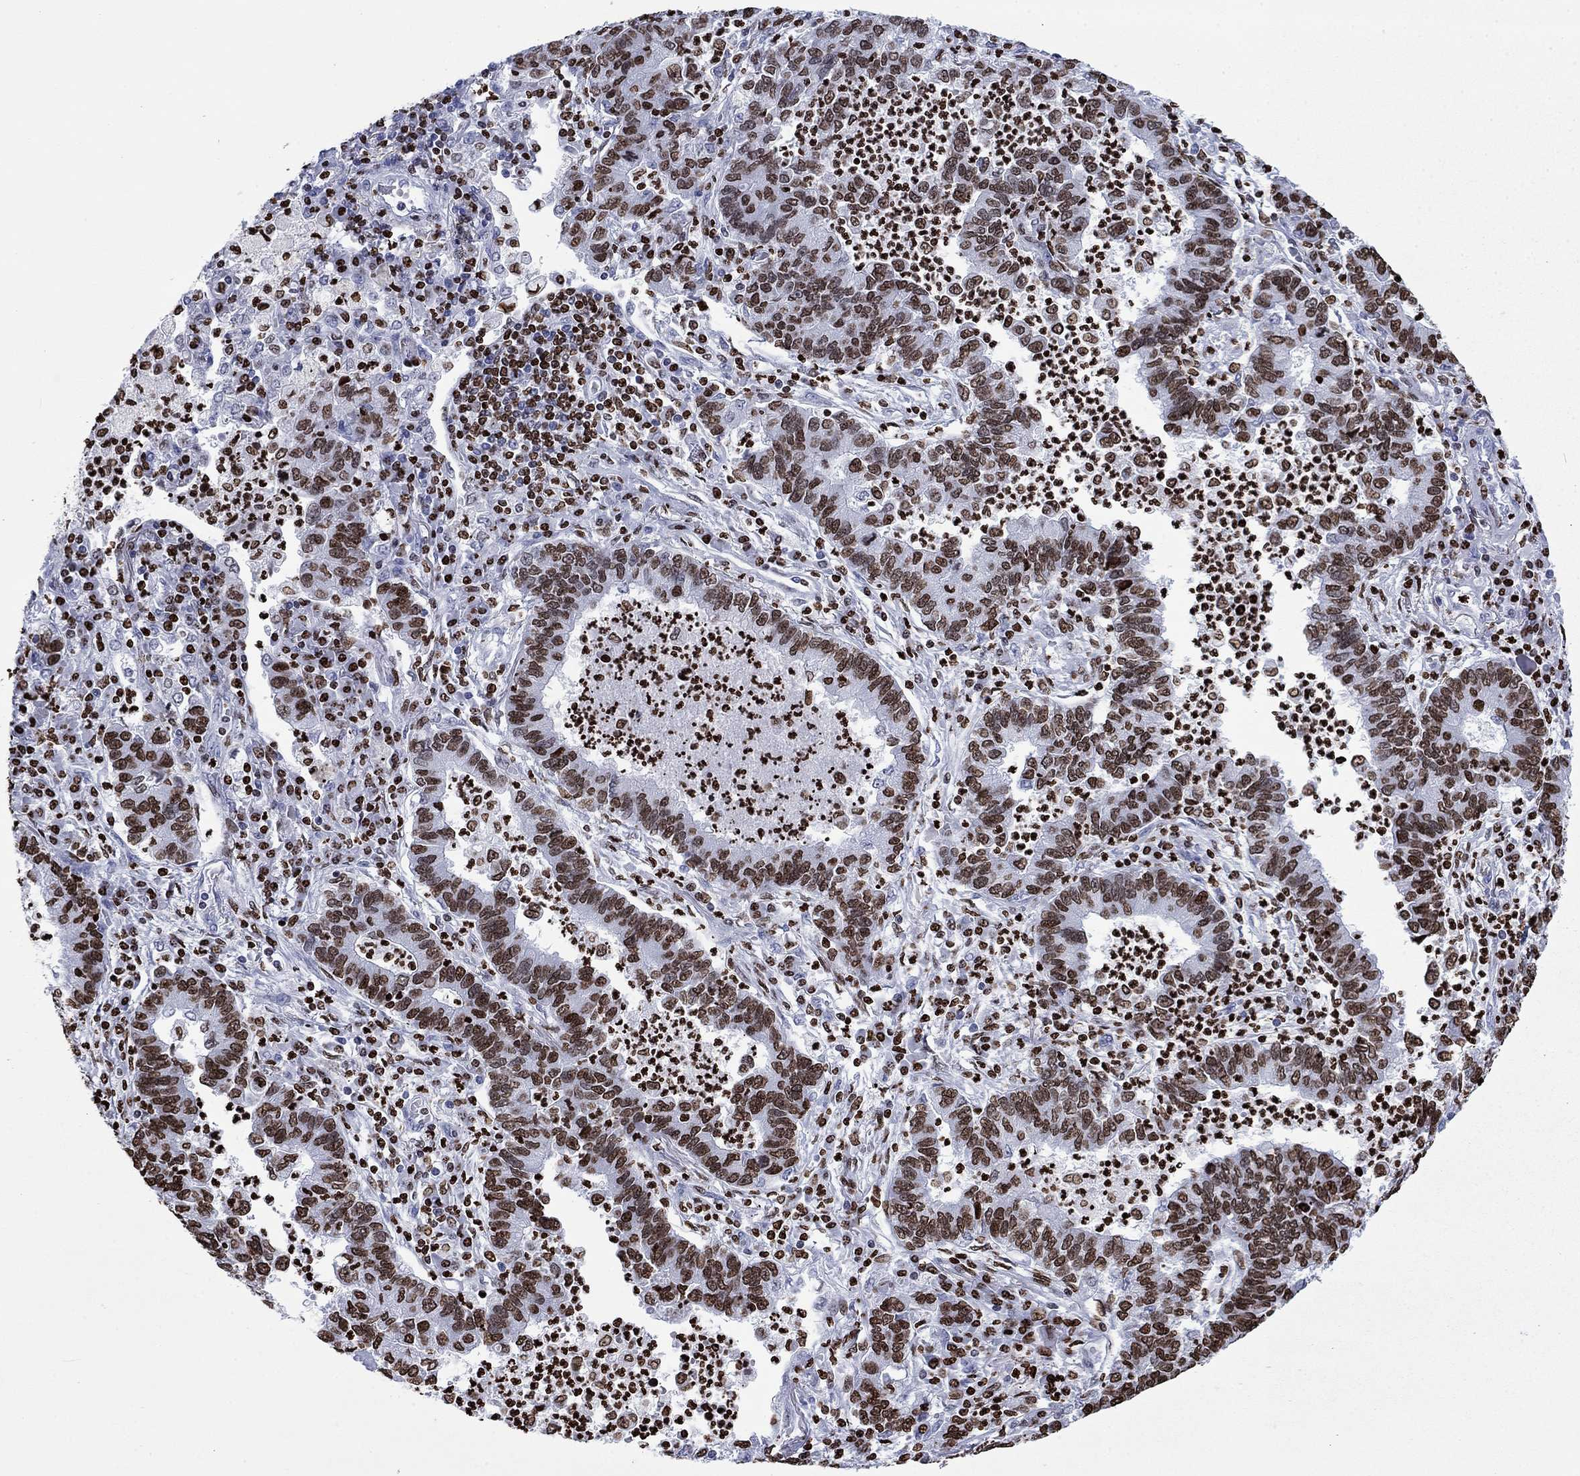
{"staining": {"intensity": "strong", "quantity": "25%-75%", "location": "nuclear"}, "tissue": "lung cancer", "cell_type": "Tumor cells", "image_type": "cancer", "snomed": [{"axis": "morphology", "description": "Adenocarcinoma, NOS"}, {"axis": "topography", "description": "Lung"}], "caption": "Protein positivity by IHC reveals strong nuclear positivity in approximately 25%-75% of tumor cells in lung cancer (adenocarcinoma).", "gene": "H1-5", "patient": {"sex": "female", "age": 57}}